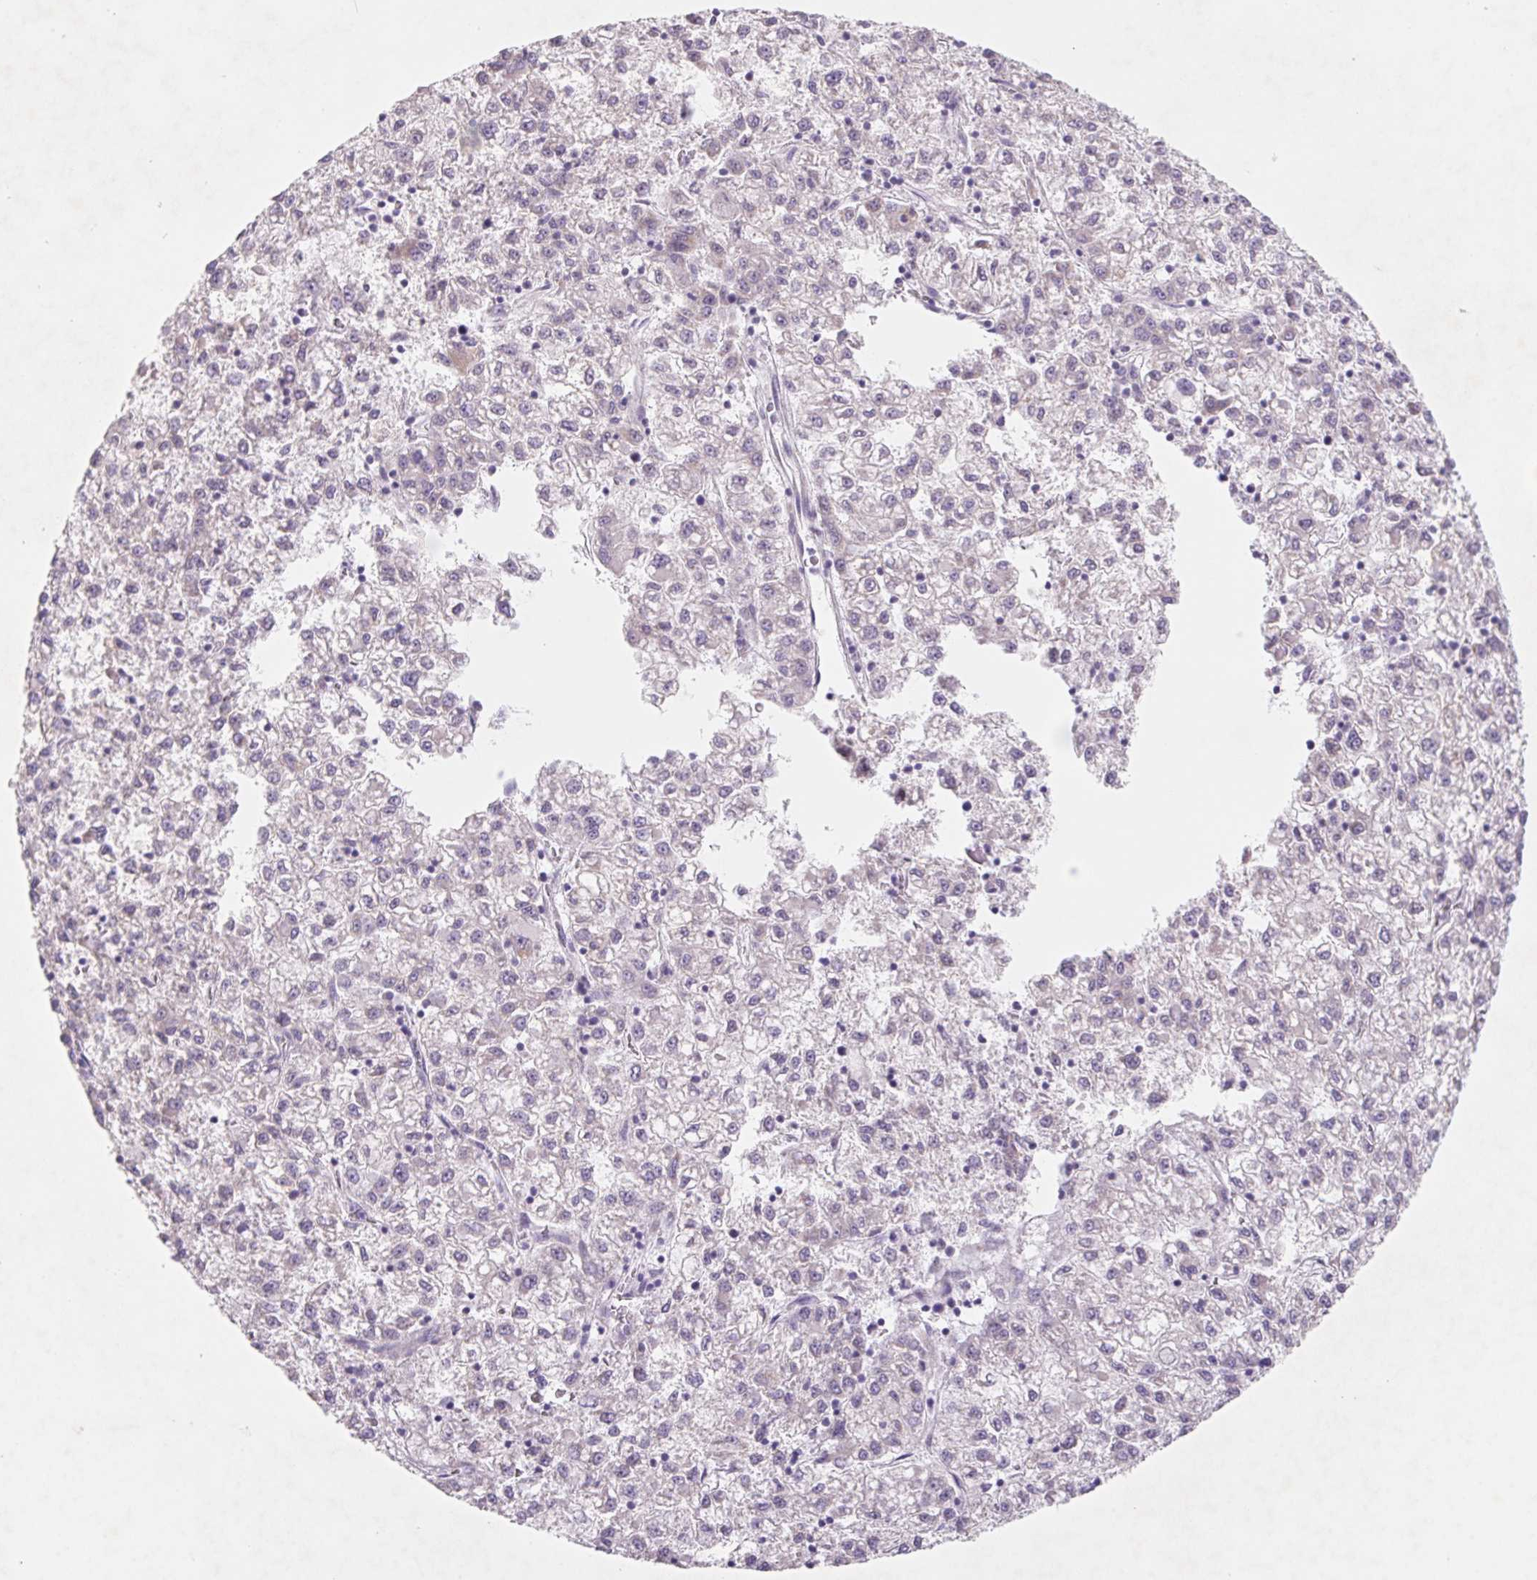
{"staining": {"intensity": "negative", "quantity": "none", "location": "none"}, "tissue": "liver cancer", "cell_type": "Tumor cells", "image_type": "cancer", "snomed": [{"axis": "morphology", "description": "Carcinoma, Hepatocellular, NOS"}, {"axis": "topography", "description": "Liver"}], "caption": "Photomicrograph shows no significant protein positivity in tumor cells of liver hepatocellular carcinoma.", "gene": "DPPA5", "patient": {"sex": "male", "age": 40}}